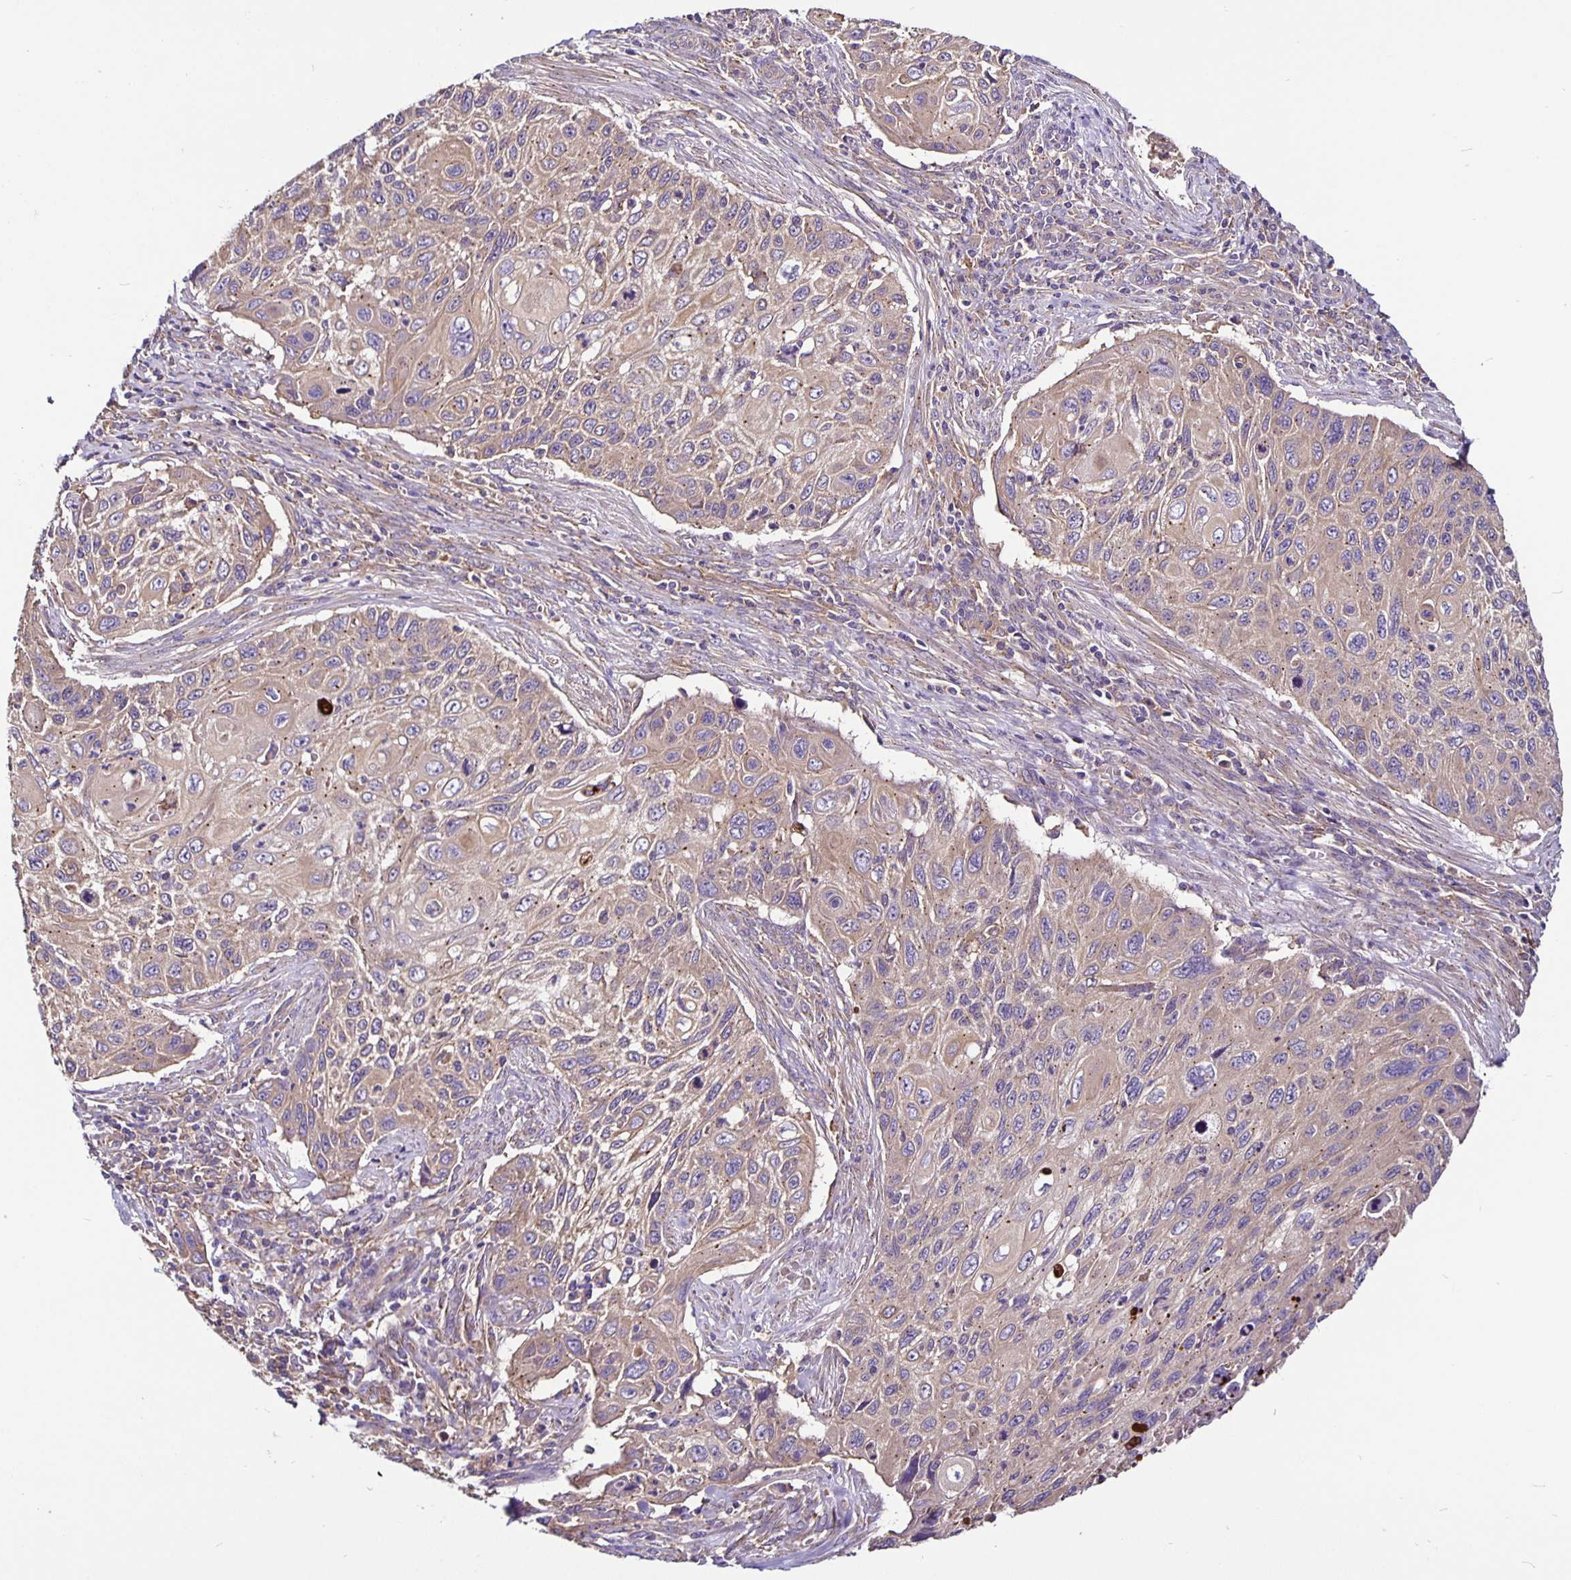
{"staining": {"intensity": "weak", "quantity": ">75%", "location": "cytoplasmic/membranous"}, "tissue": "cervical cancer", "cell_type": "Tumor cells", "image_type": "cancer", "snomed": [{"axis": "morphology", "description": "Squamous cell carcinoma, NOS"}, {"axis": "topography", "description": "Cervix"}], "caption": "An immunohistochemistry (IHC) micrograph of tumor tissue is shown. Protein staining in brown shows weak cytoplasmic/membranous positivity in cervical squamous cell carcinoma within tumor cells. (IHC, brightfield microscopy, high magnification).", "gene": "SNX5", "patient": {"sex": "female", "age": 70}}